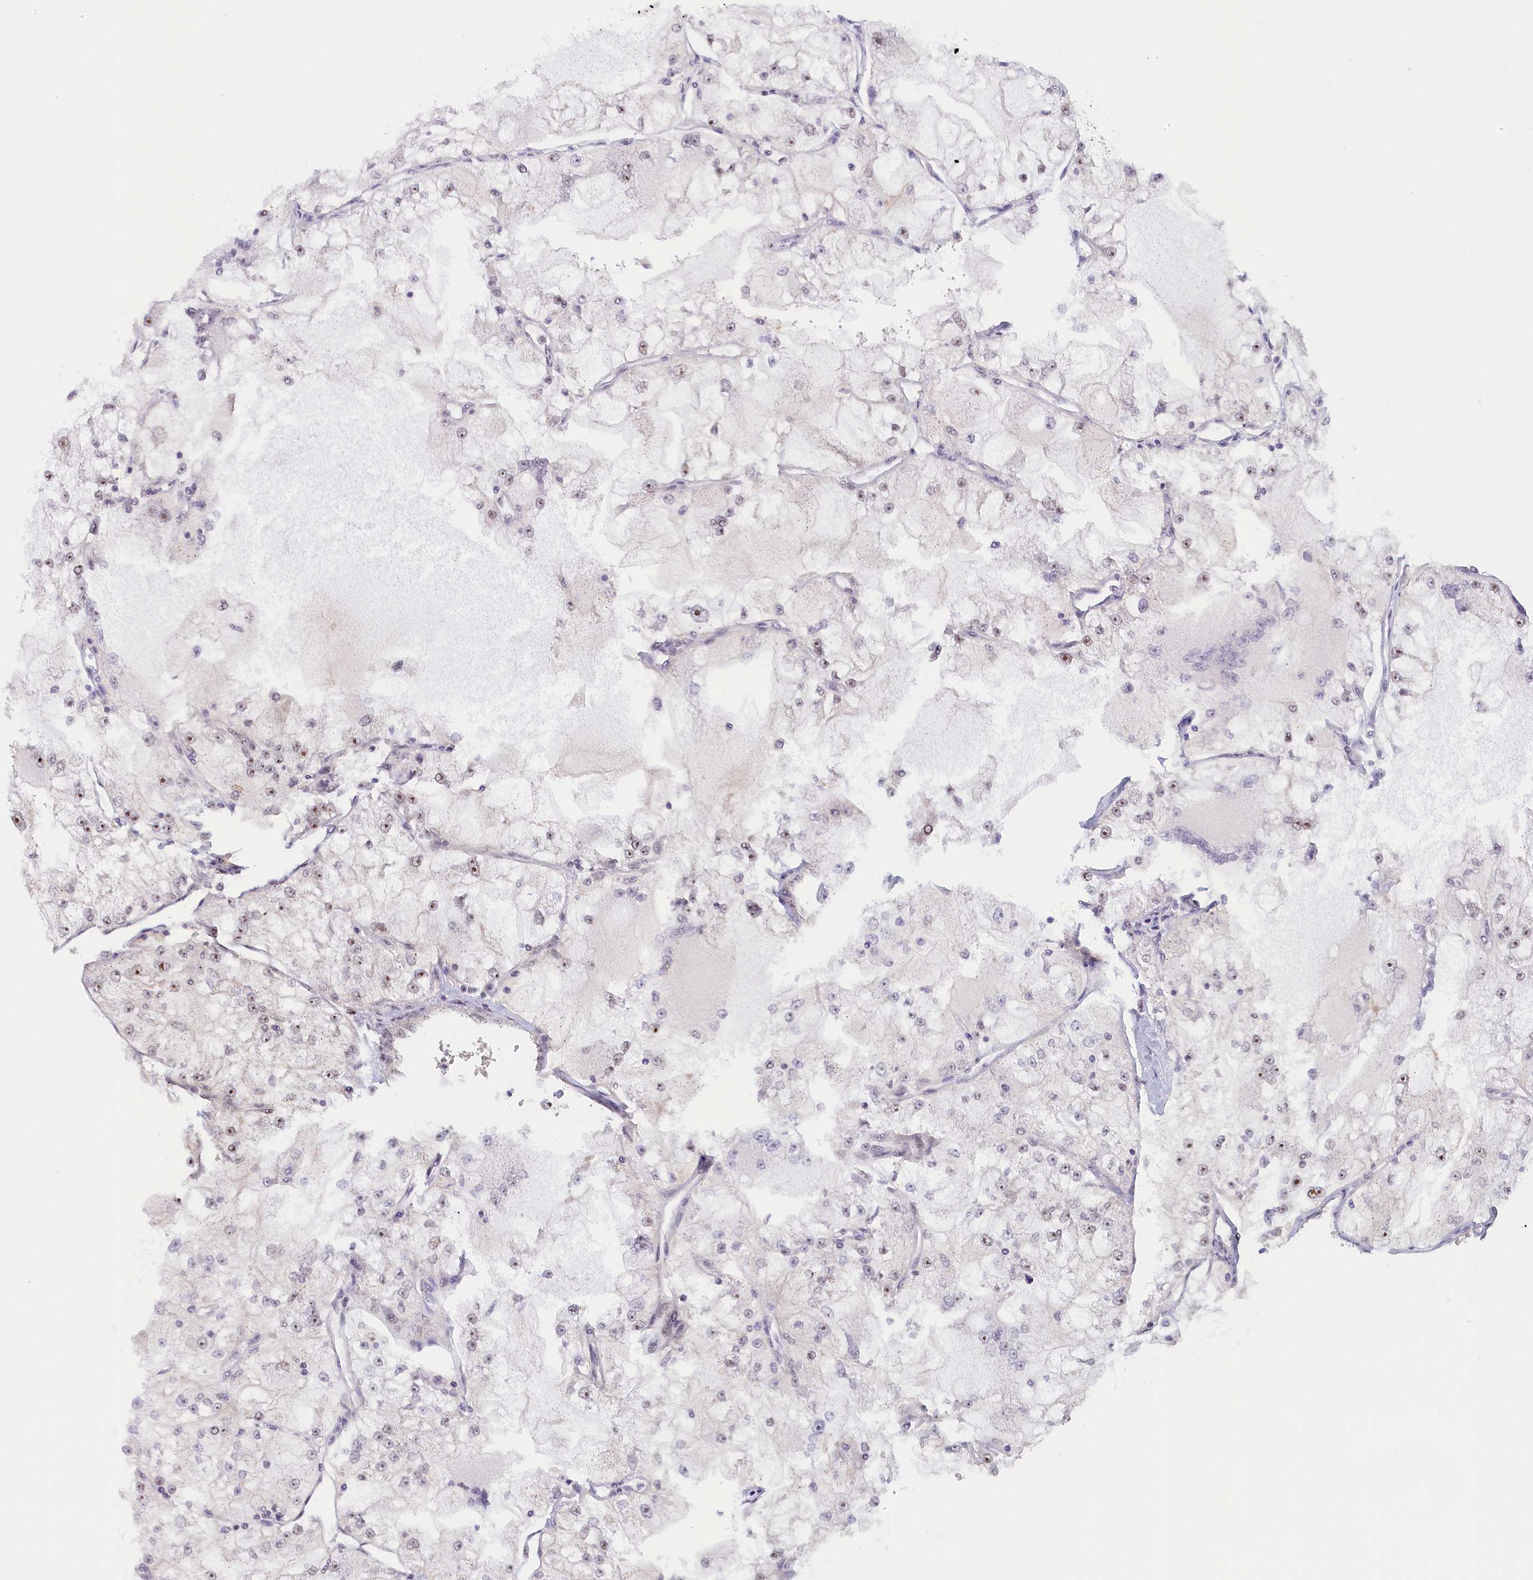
{"staining": {"intensity": "weak", "quantity": "<25%", "location": "nuclear"}, "tissue": "renal cancer", "cell_type": "Tumor cells", "image_type": "cancer", "snomed": [{"axis": "morphology", "description": "Adenocarcinoma, NOS"}, {"axis": "topography", "description": "Kidney"}], "caption": "High power microscopy image of an immunohistochemistry (IHC) histopathology image of adenocarcinoma (renal), revealing no significant expression in tumor cells. (DAB (3,3'-diaminobenzidine) IHC with hematoxylin counter stain).", "gene": "SEC31B", "patient": {"sex": "female", "age": 72}}